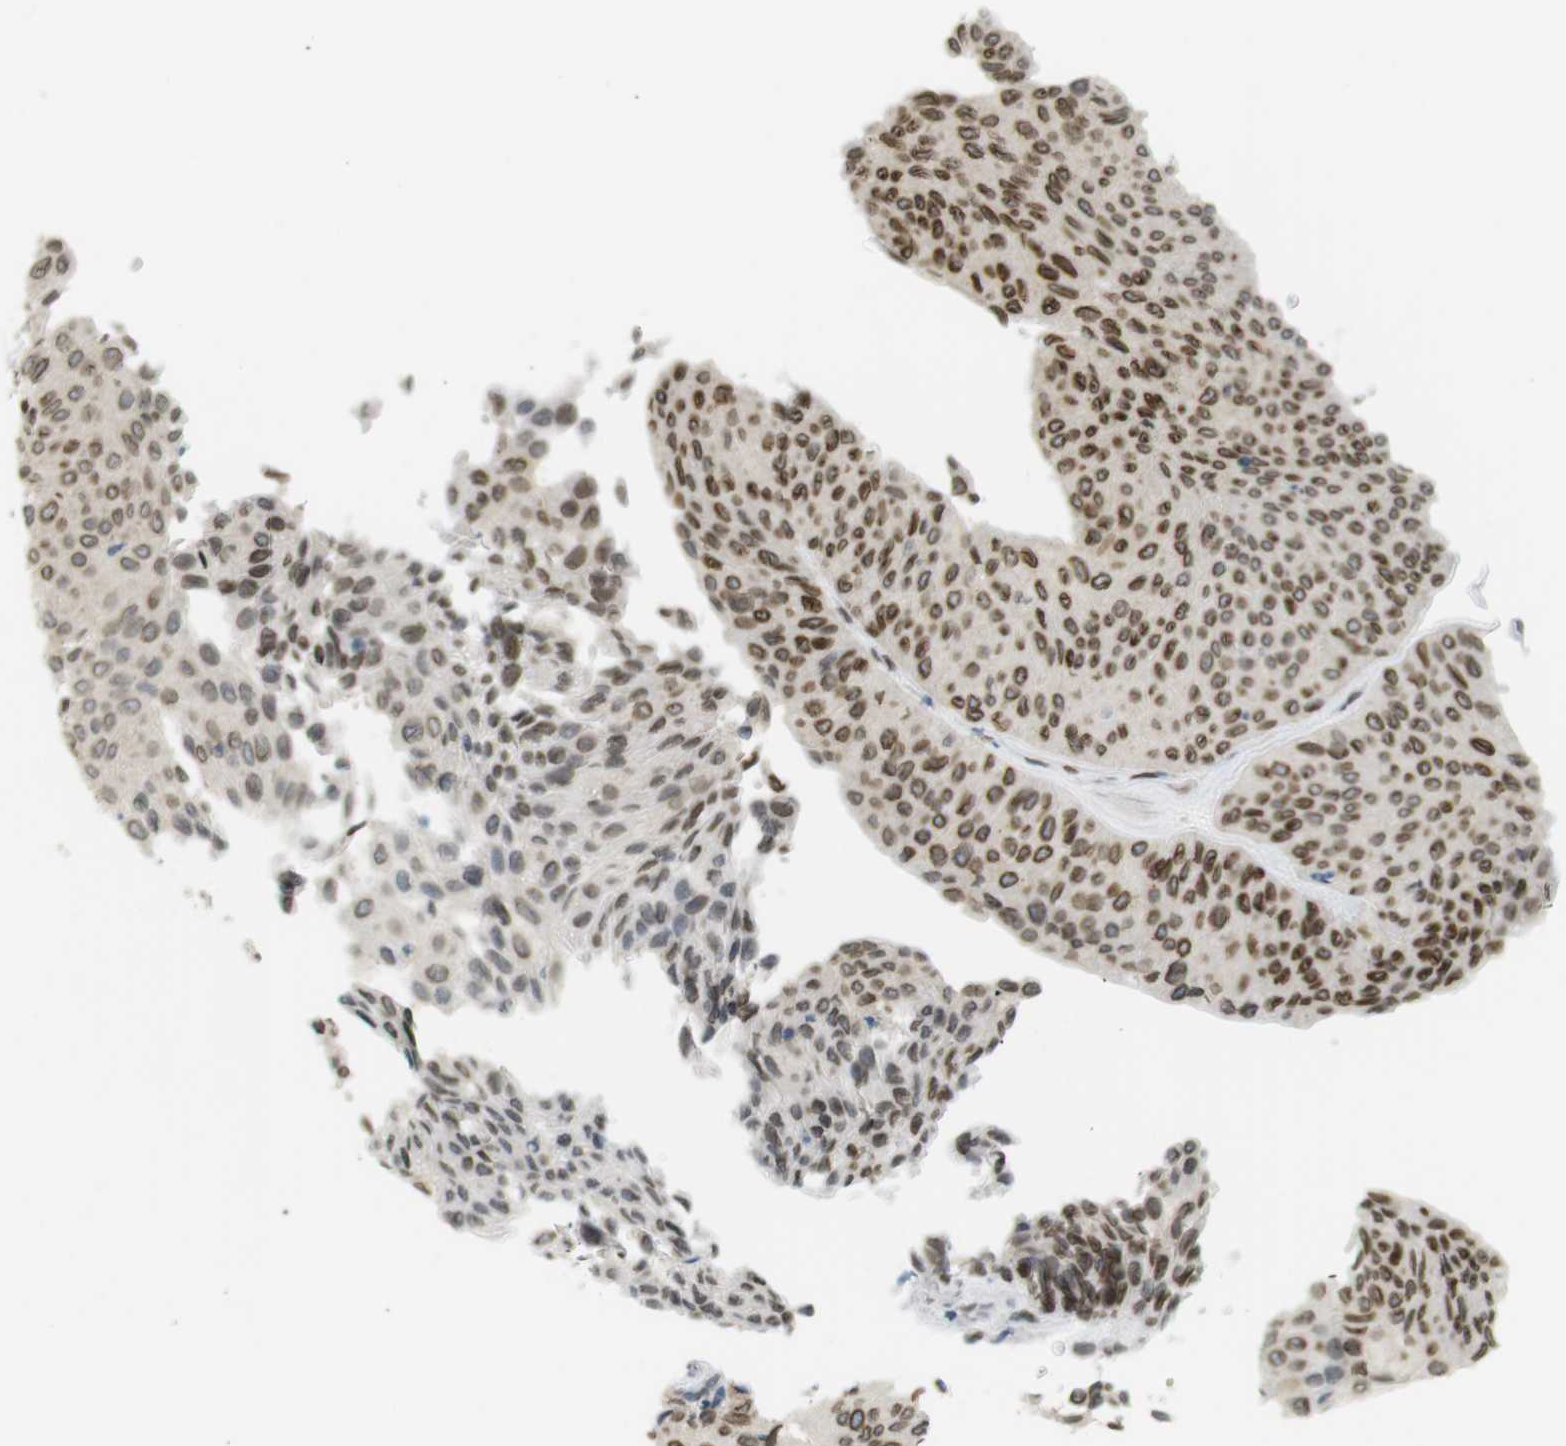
{"staining": {"intensity": "strong", "quantity": ">75%", "location": "cytoplasmic/membranous,nuclear"}, "tissue": "urothelial cancer", "cell_type": "Tumor cells", "image_type": "cancer", "snomed": [{"axis": "morphology", "description": "Urothelial carcinoma, Low grade"}, {"axis": "topography", "description": "Urinary bladder"}], "caption": "Urothelial carcinoma (low-grade) stained with immunohistochemistry displays strong cytoplasmic/membranous and nuclear staining in approximately >75% of tumor cells. (brown staining indicates protein expression, while blue staining denotes nuclei).", "gene": "ARL6IP6", "patient": {"sex": "male", "age": 78}}